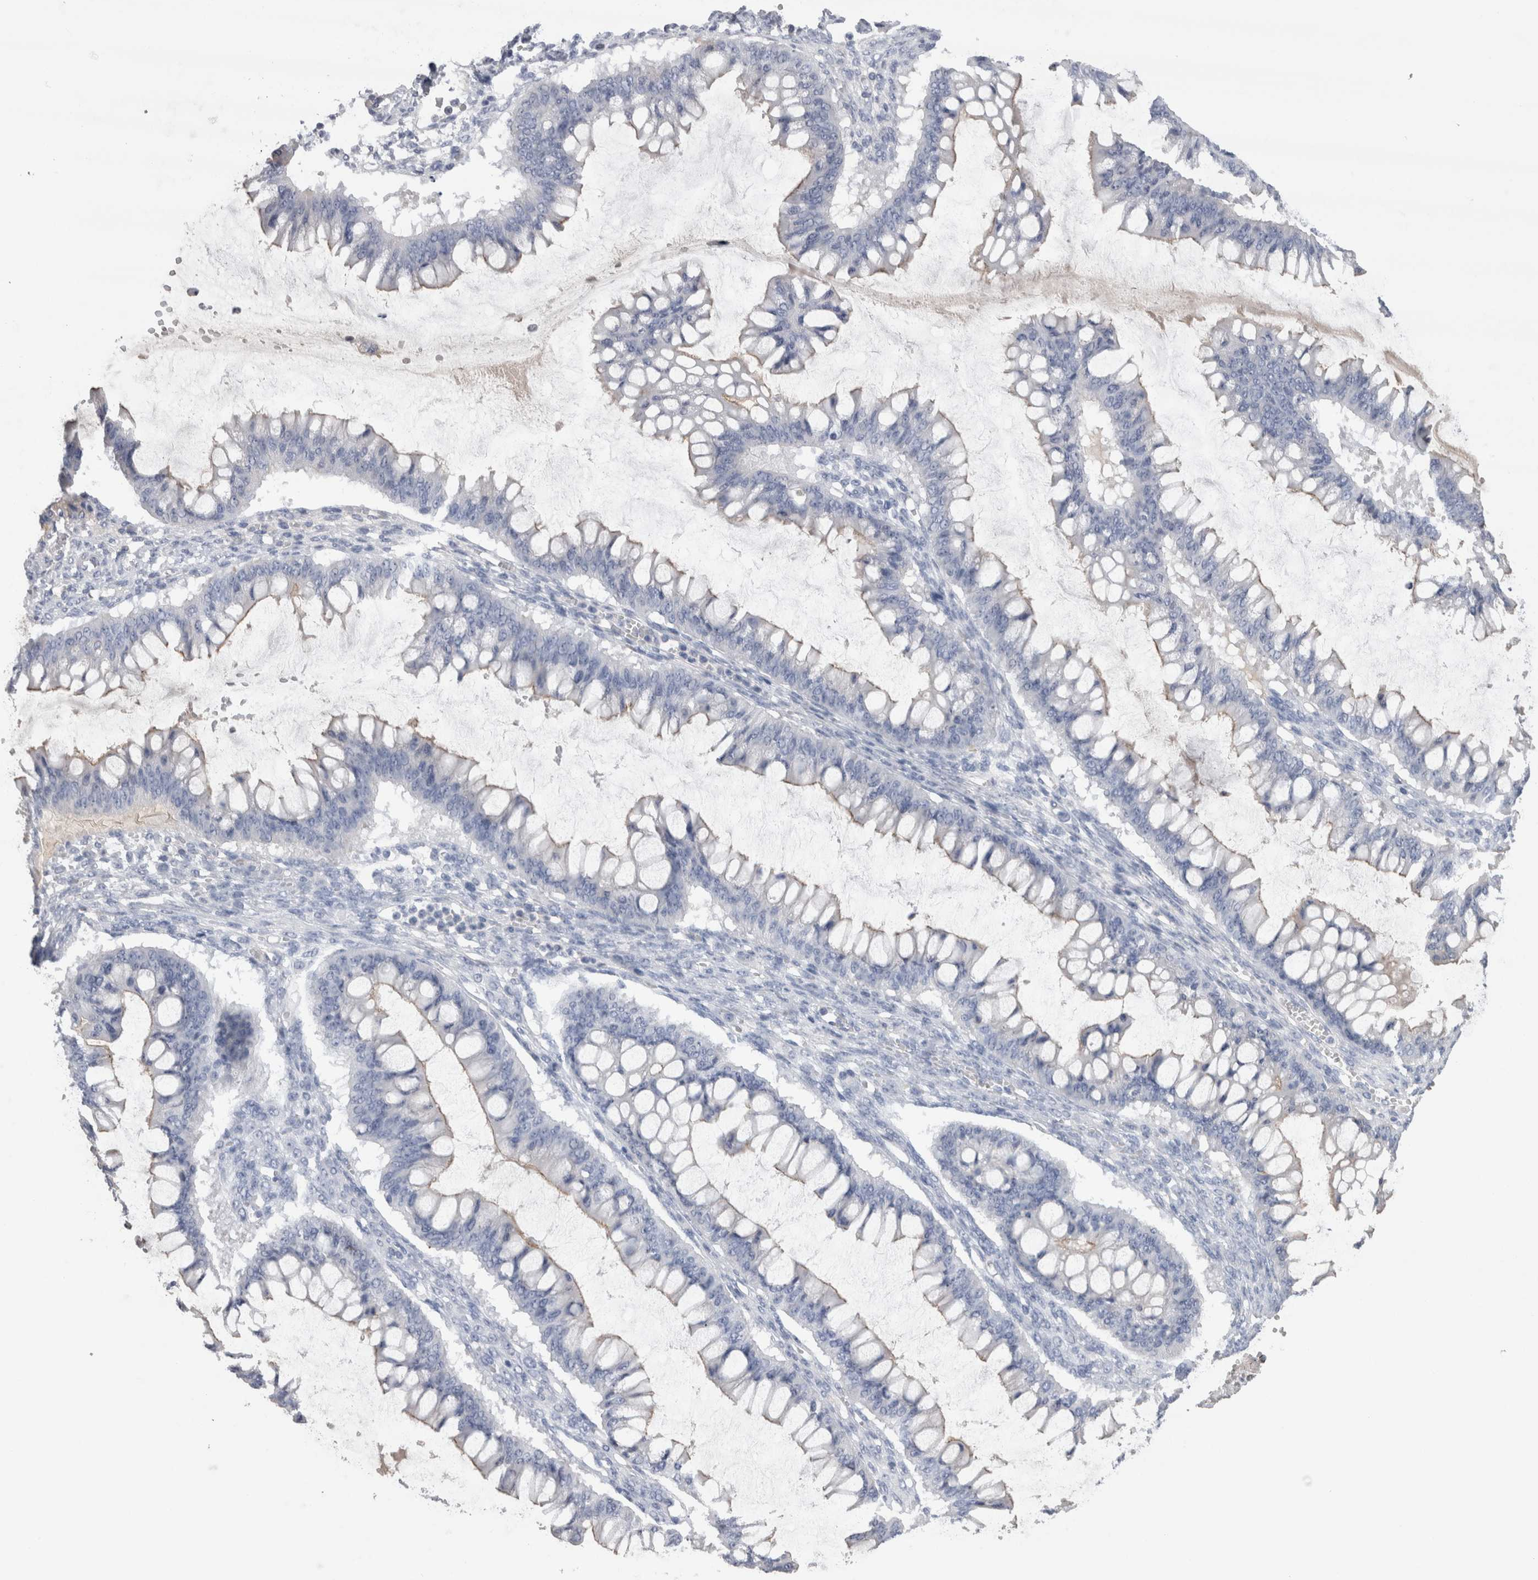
{"staining": {"intensity": "negative", "quantity": "none", "location": "none"}, "tissue": "ovarian cancer", "cell_type": "Tumor cells", "image_type": "cancer", "snomed": [{"axis": "morphology", "description": "Cystadenocarcinoma, mucinous, NOS"}, {"axis": "topography", "description": "Ovary"}], "caption": "Protein analysis of mucinous cystadenocarcinoma (ovarian) displays no significant staining in tumor cells.", "gene": "REG1A", "patient": {"sex": "female", "age": 73}}